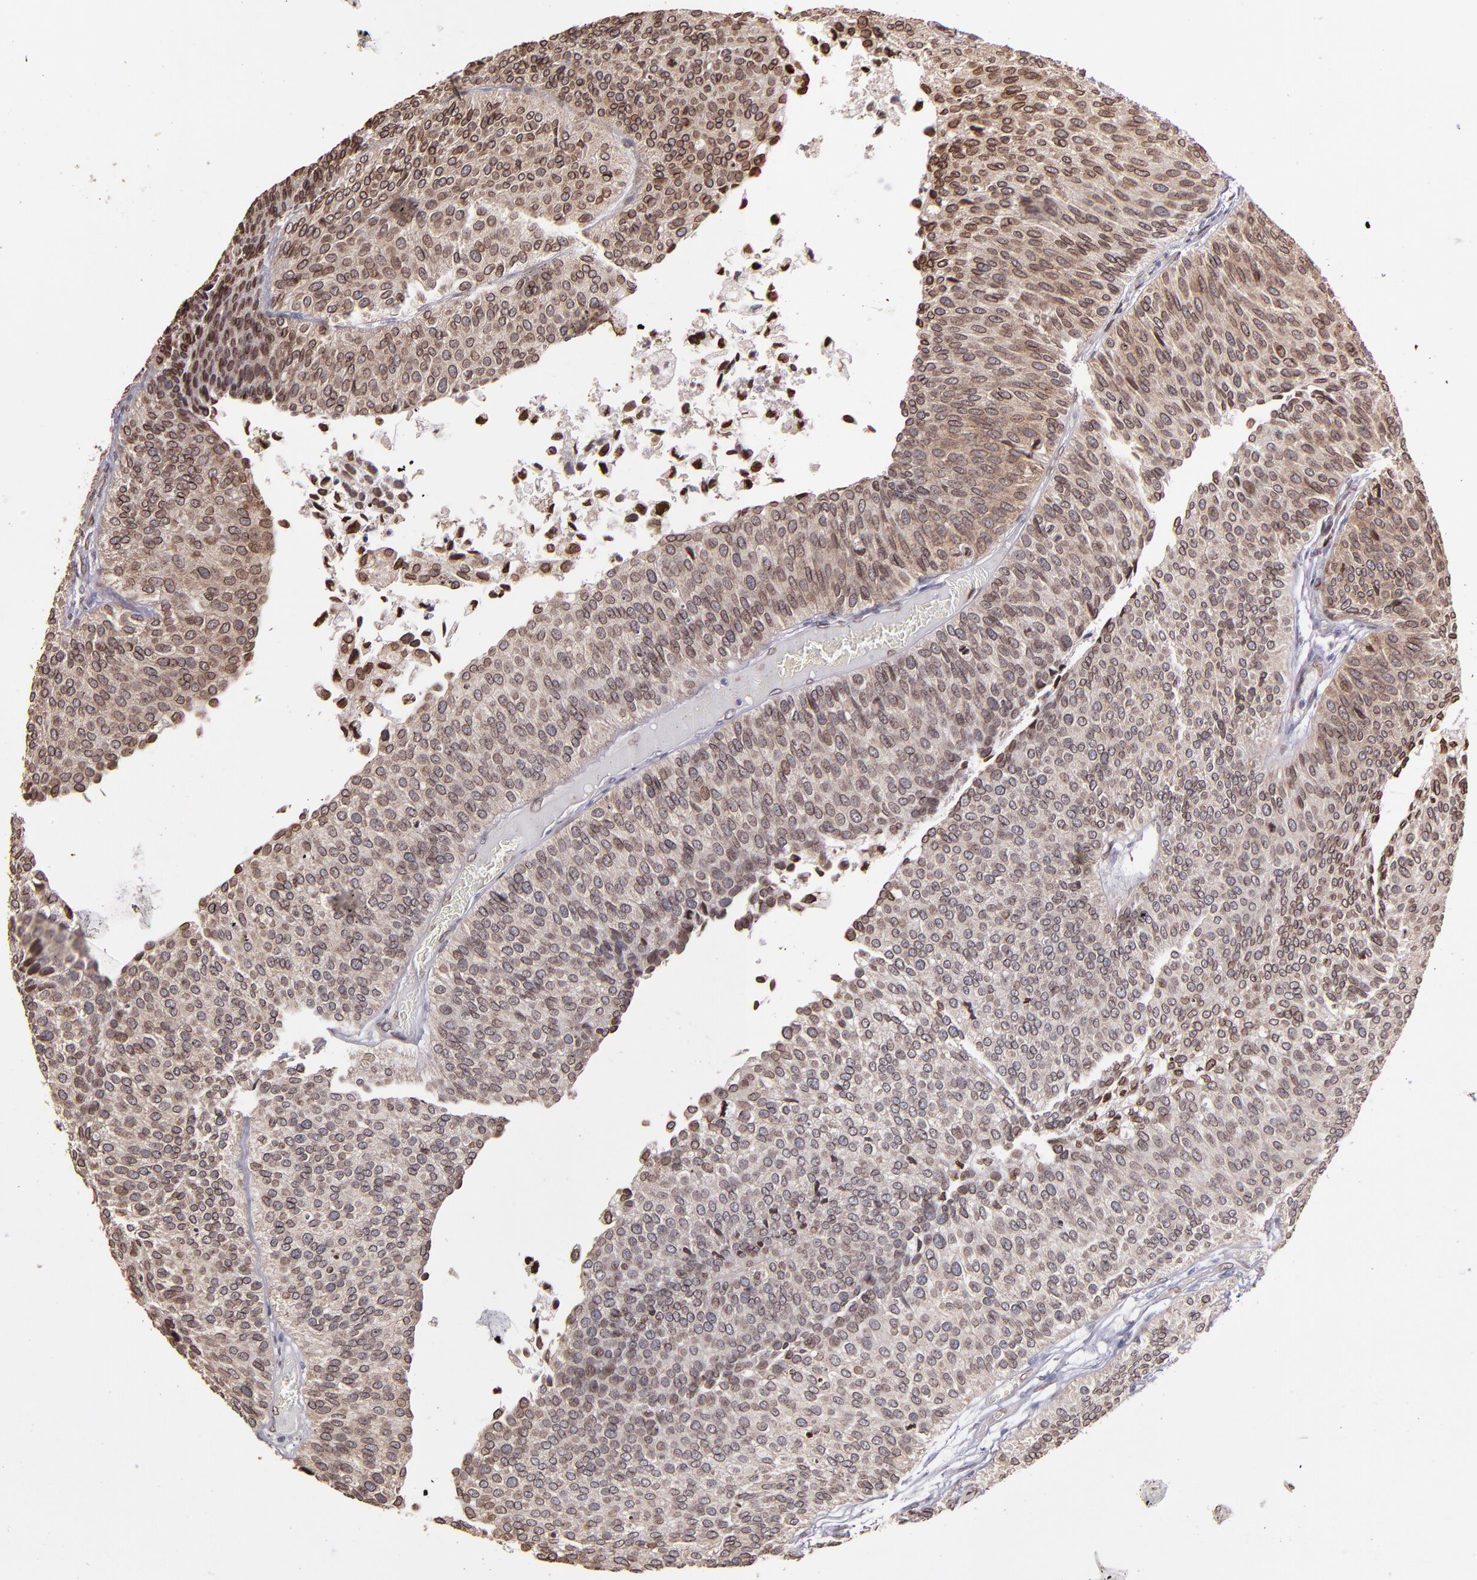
{"staining": {"intensity": "moderate", "quantity": ">75%", "location": "cytoplasmic/membranous,nuclear"}, "tissue": "urothelial cancer", "cell_type": "Tumor cells", "image_type": "cancer", "snomed": [{"axis": "morphology", "description": "Urothelial carcinoma, Low grade"}, {"axis": "topography", "description": "Urinary bladder"}], "caption": "Urothelial cancer stained with DAB (3,3'-diaminobenzidine) immunohistochemistry (IHC) reveals medium levels of moderate cytoplasmic/membranous and nuclear staining in approximately >75% of tumor cells. (DAB (3,3'-diaminobenzidine) IHC with brightfield microscopy, high magnification).", "gene": "PUM3", "patient": {"sex": "male", "age": 84}}